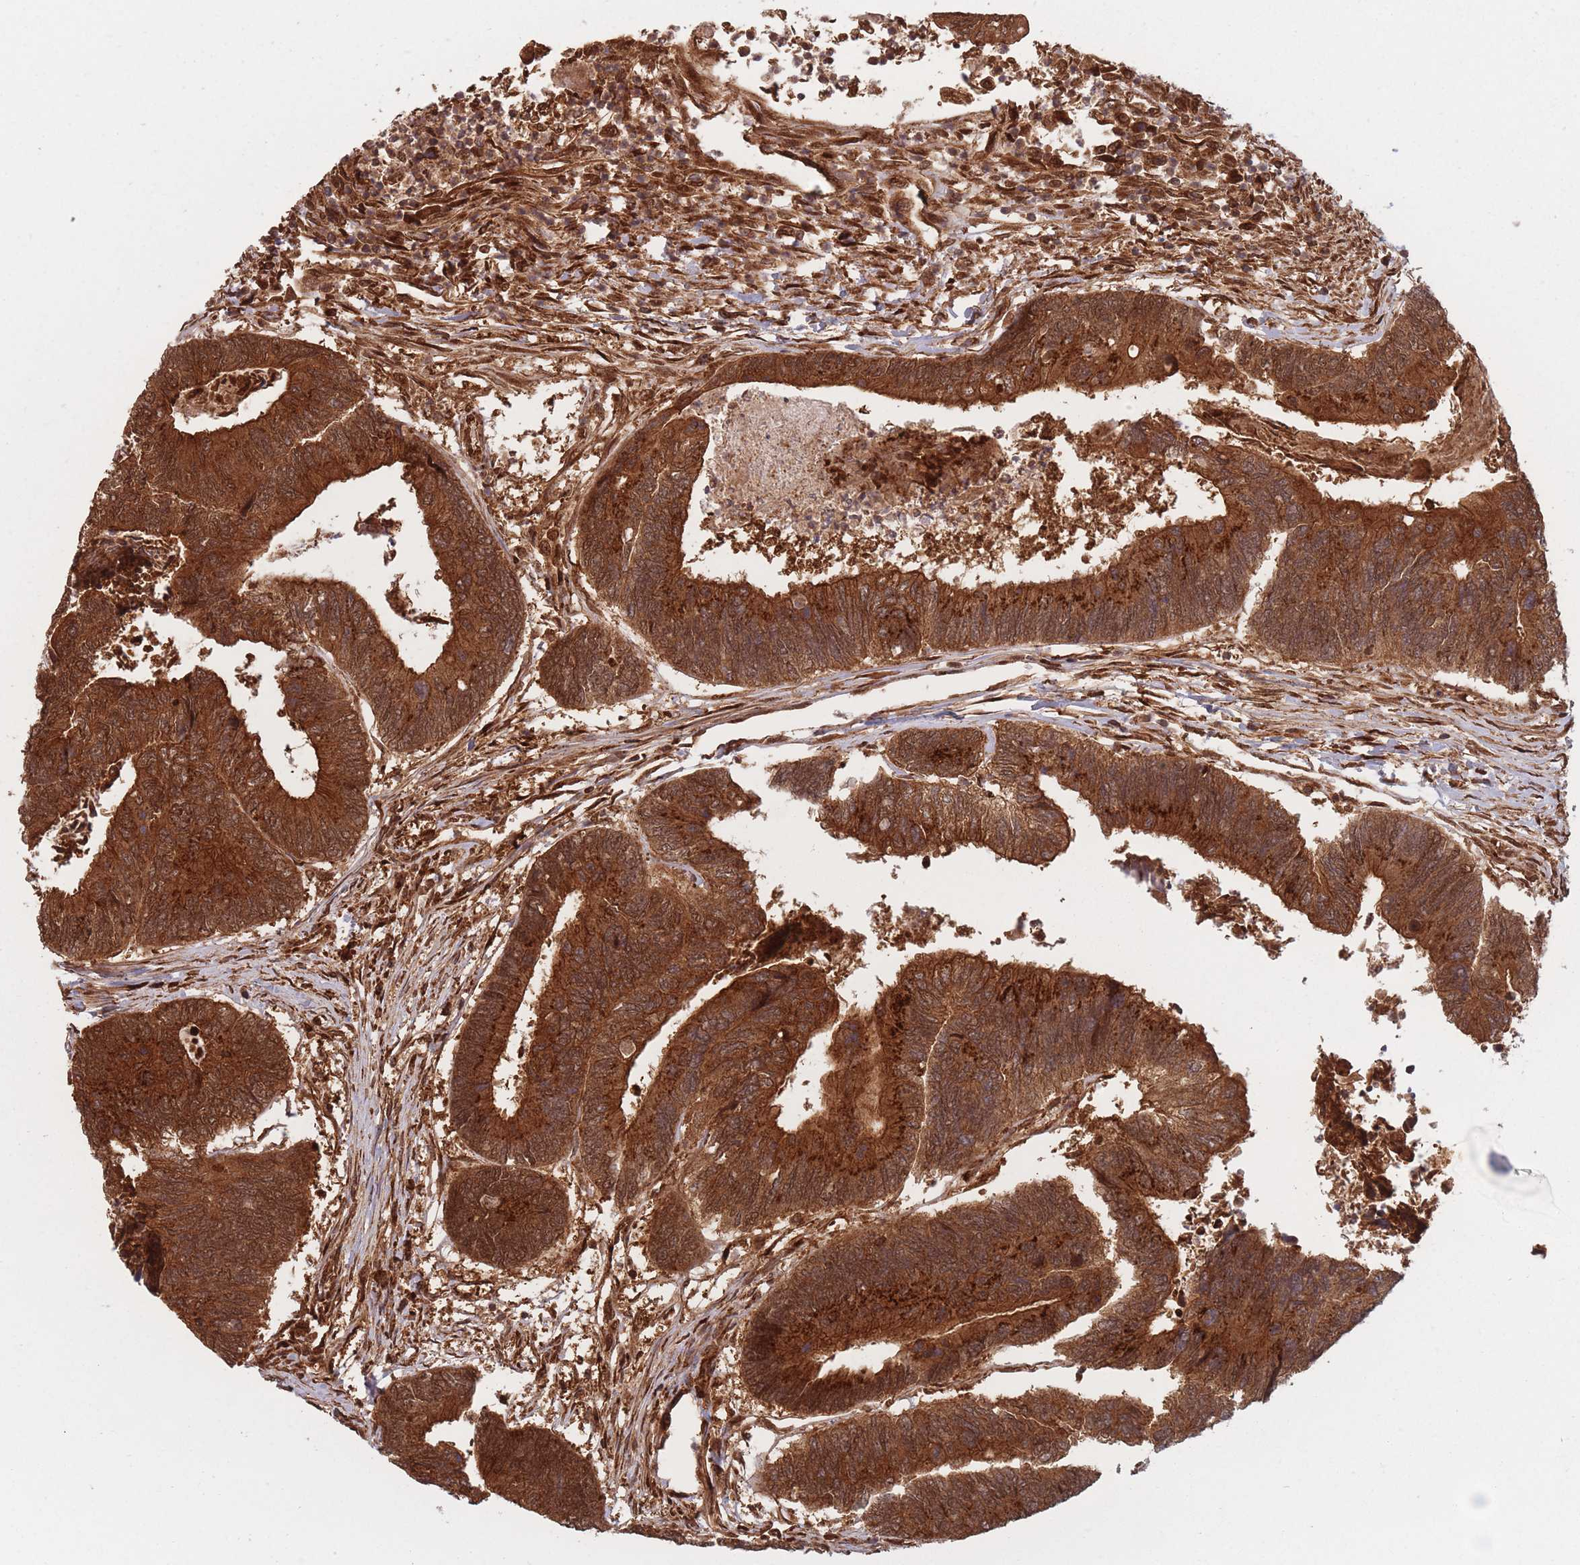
{"staining": {"intensity": "strong", "quantity": ">75%", "location": "cytoplasmic/membranous"}, "tissue": "colorectal cancer", "cell_type": "Tumor cells", "image_type": "cancer", "snomed": [{"axis": "morphology", "description": "Adenocarcinoma, NOS"}, {"axis": "topography", "description": "Colon"}], "caption": "IHC photomicrograph of colorectal cancer stained for a protein (brown), which exhibits high levels of strong cytoplasmic/membranous staining in approximately >75% of tumor cells.", "gene": "PODXL2", "patient": {"sex": "female", "age": 67}}